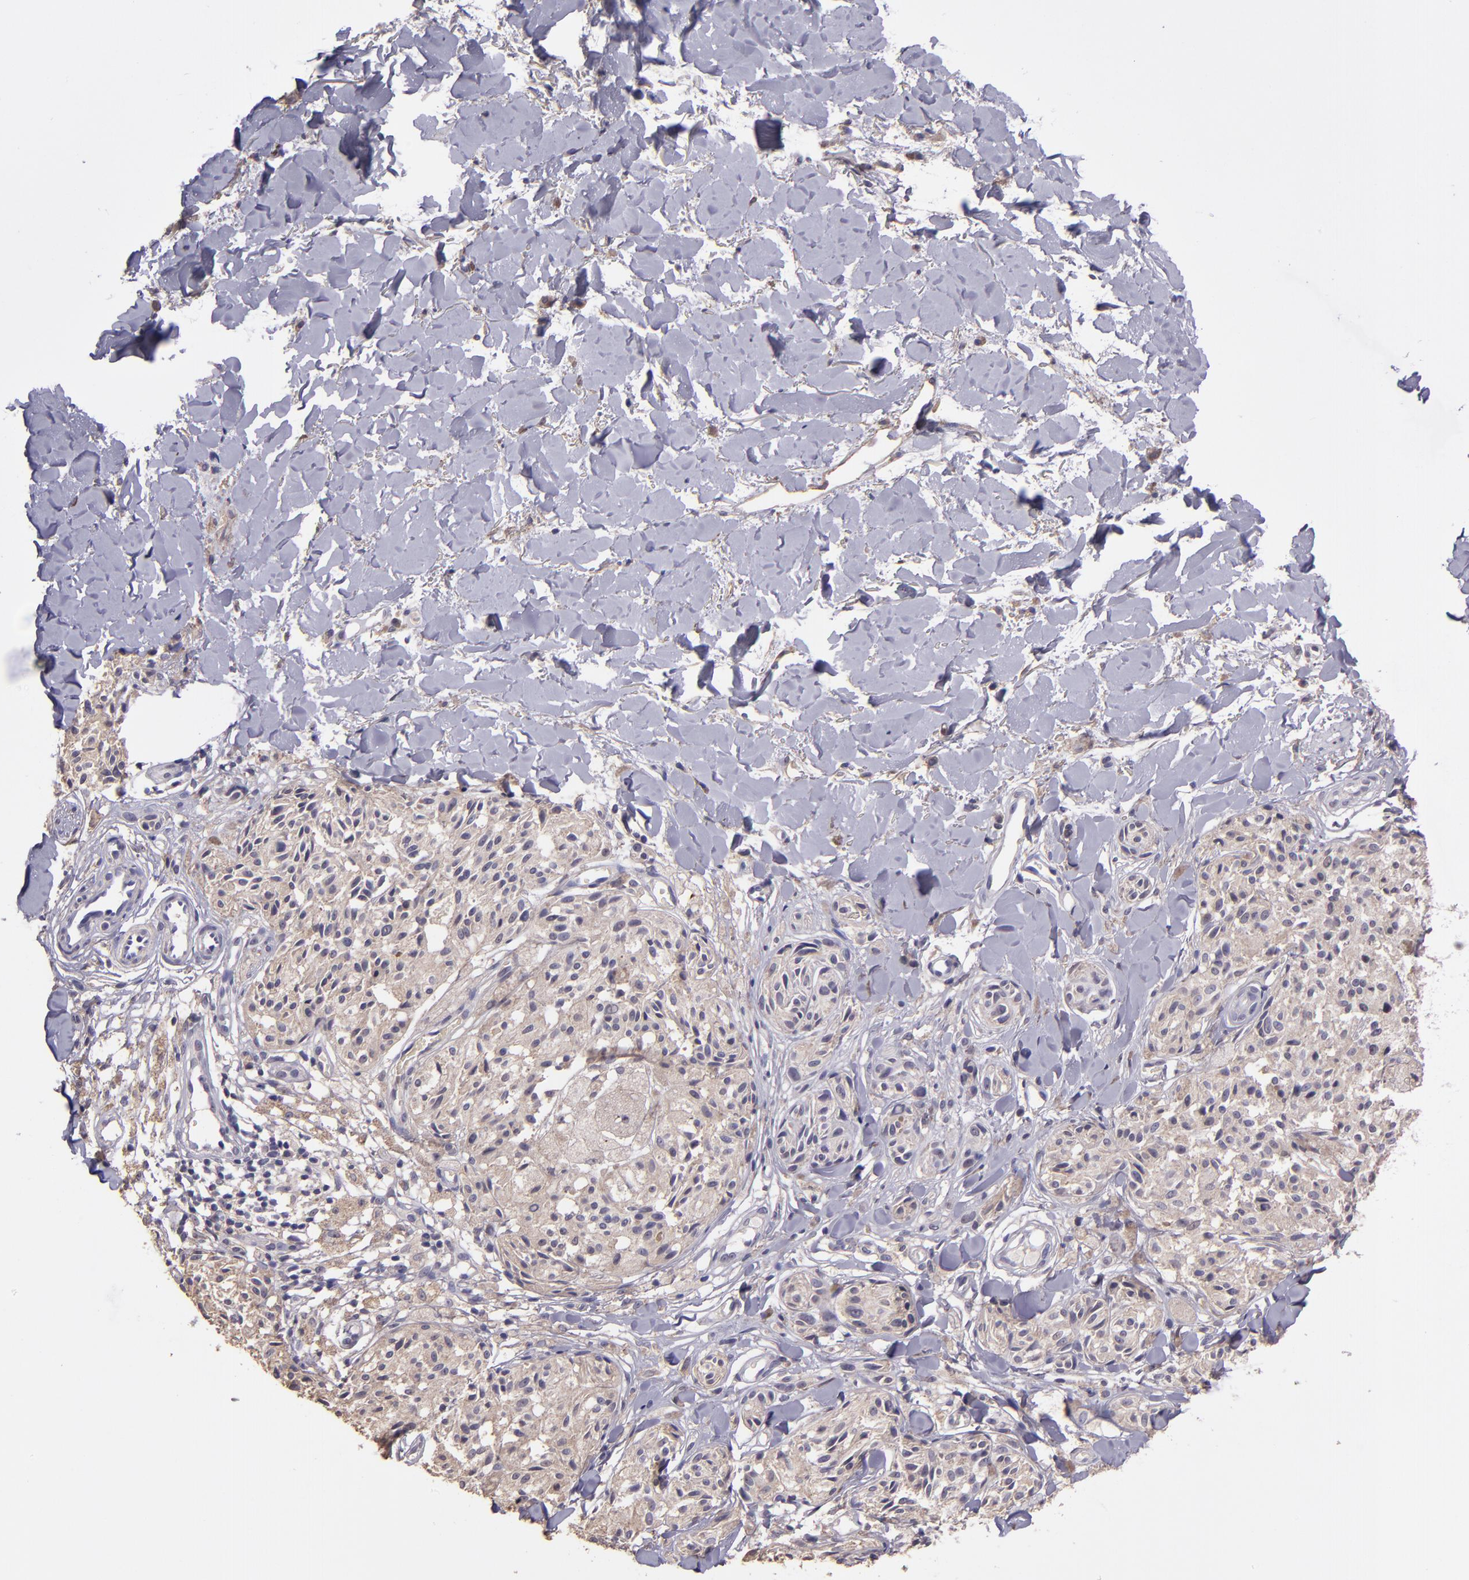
{"staining": {"intensity": "weak", "quantity": ">75%", "location": "cytoplasmic/membranous"}, "tissue": "melanoma", "cell_type": "Tumor cells", "image_type": "cancer", "snomed": [{"axis": "morphology", "description": "Malignant melanoma, Metastatic site"}, {"axis": "topography", "description": "Skin"}], "caption": "This is a photomicrograph of IHC staining of melanoma, which shows weak expression in the cytoplasmic/membranous of tumor cells.", "gene": "PAPPA", "patient": {"sex": "female", "age": 66}}